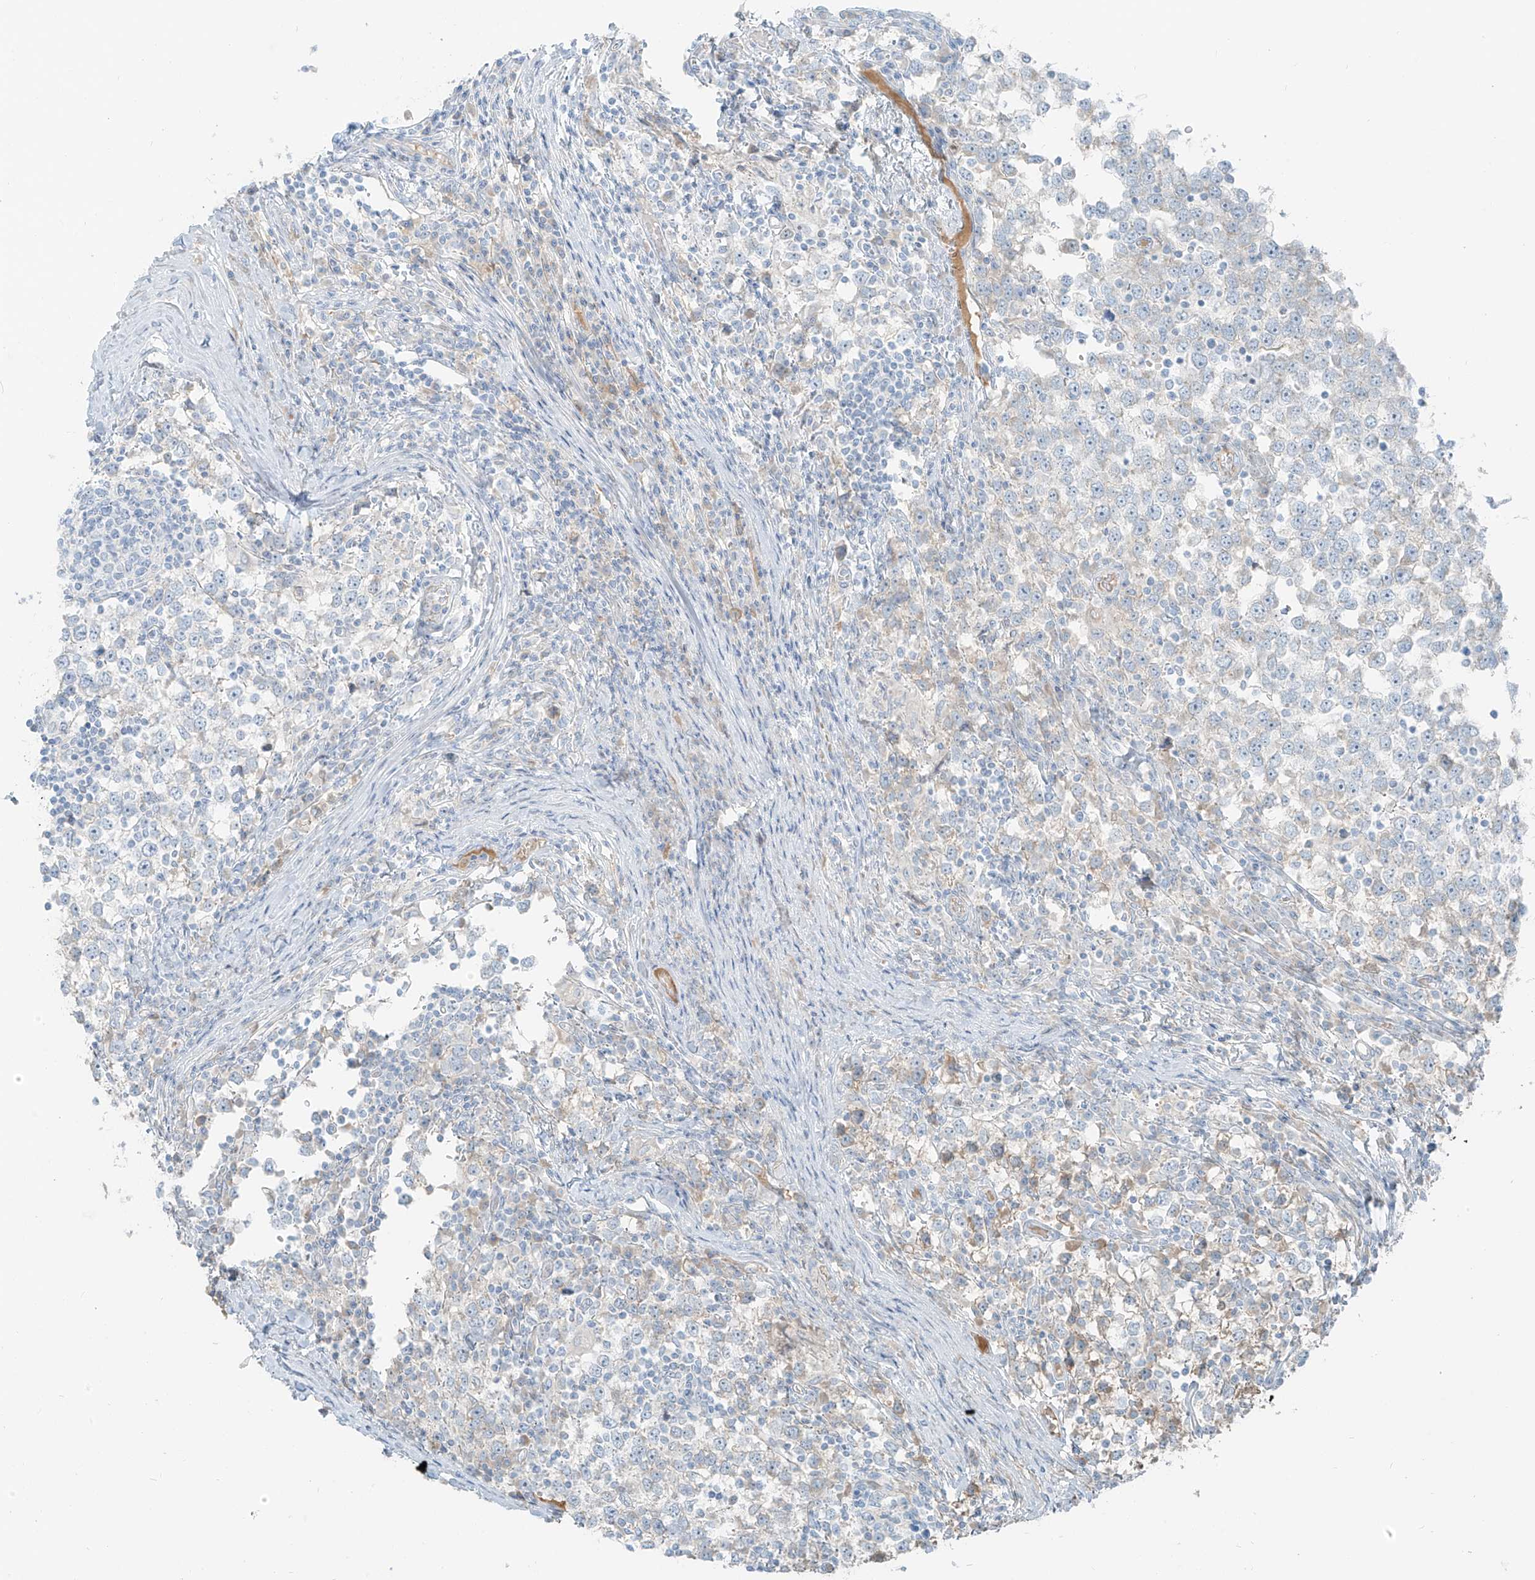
{"staining": {"intensity": "negative", "quantity": "none", "location": "none"}, "tissue": "testis cancer", "cell_type": "Tumor cells", "image_type": "cancer", "snomed": [{"axis": "morphology", "description": "Seminoma, NOS"}, {"axis": "topography", "description": "Testis"}], "caption": "This micrograph is of testis seminoma stained with immunohistochemistry (IHC) to label a protein in brown with the nuclei are counter-stained blue. There is no positivity in tumor cells. (DAB immunohistochemistry, high magnification).", "gene": "FSTL1", "patient": {"sex": "male", "age": 65}}